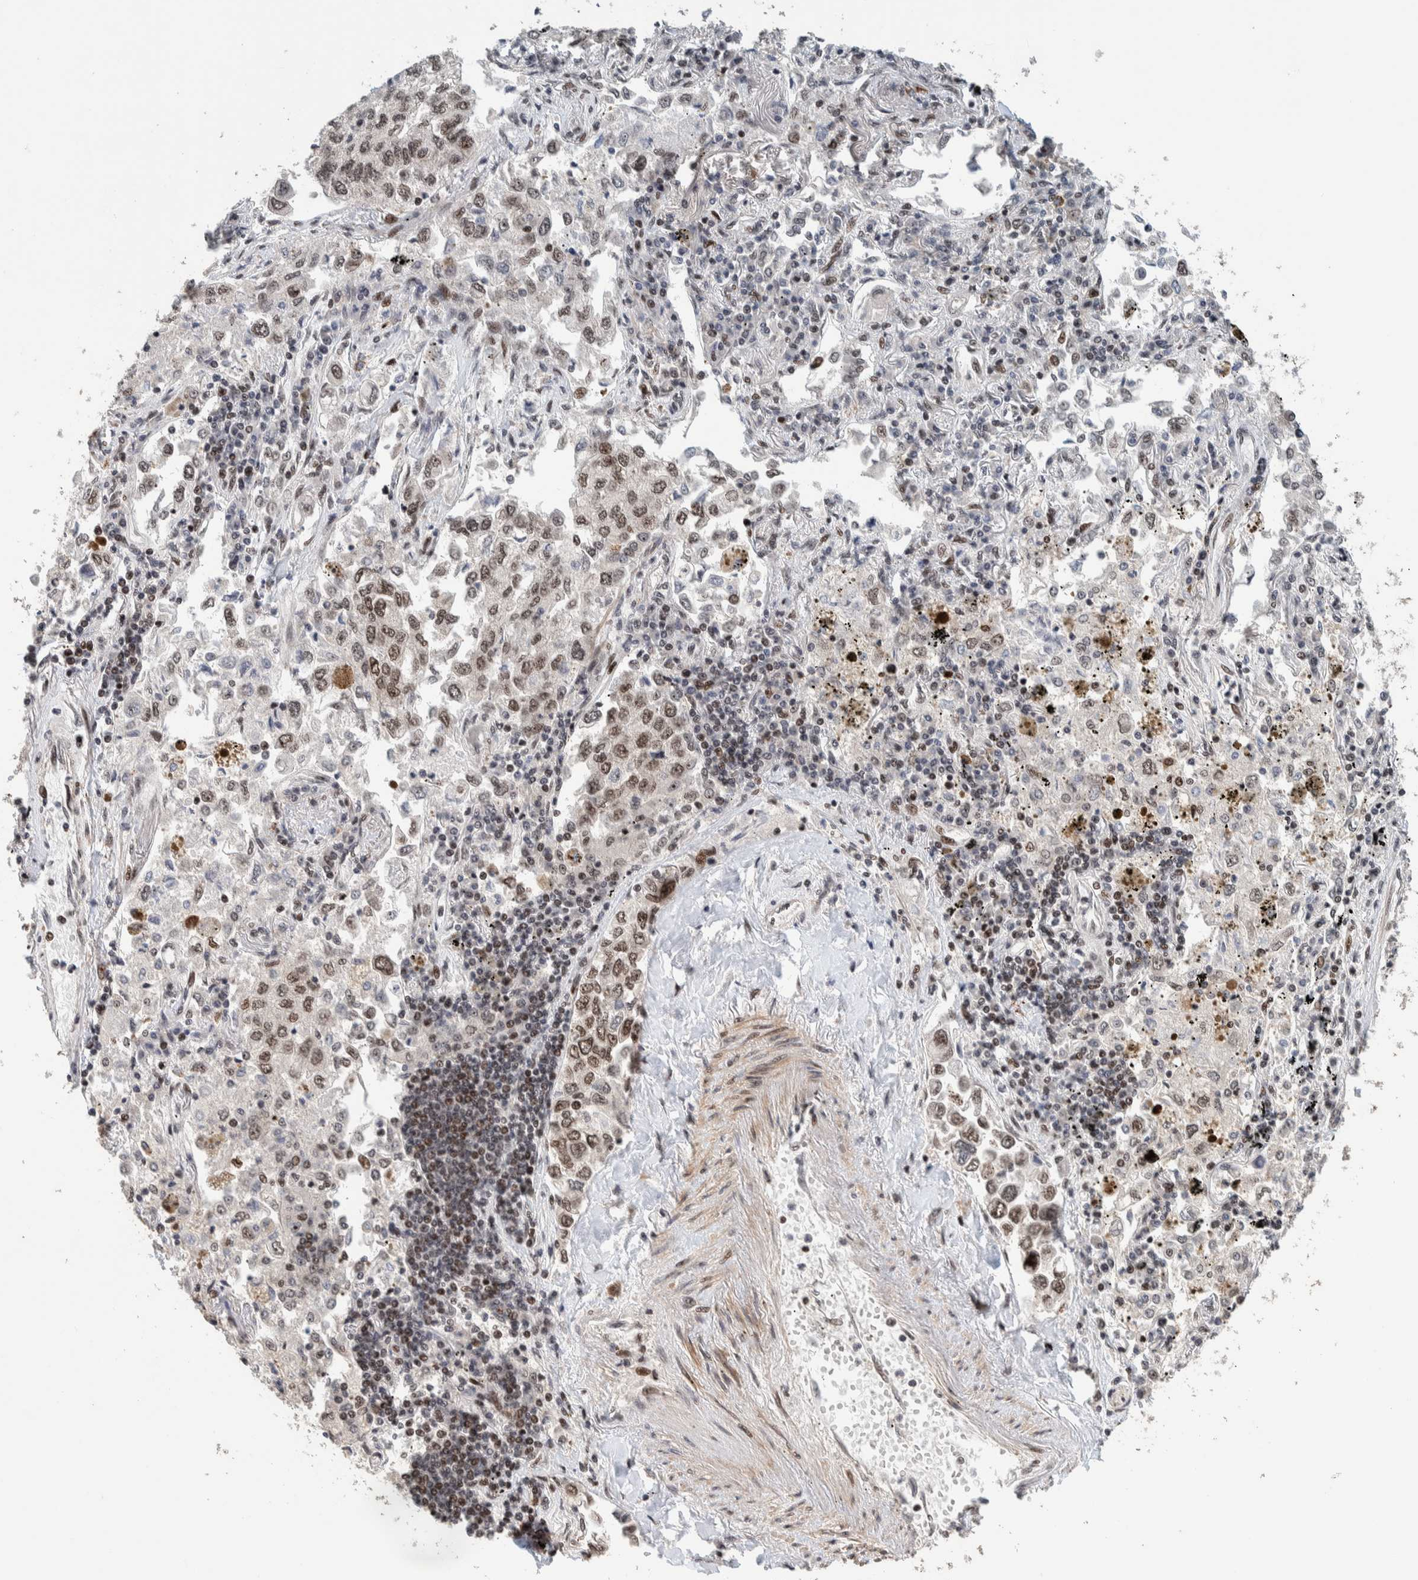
{"staining": {"intensity": "moderate", "quantity": ">75%", "location": "nuclear"}, "tissue": "lung cancer", "cell_type": "Tumor cells", "image_type": "cancer", "snomed": [{"axis": "morphology", "description": "Inflammation, NOS"}, {"axis": "morphology", "description": "Adenocarcinoma, NOS"}, {"axis": "topography", "description": "Lung"}], "caption": "This histopathology image displays lung cancer (adenocarcinoma) stained with immunohistochemistry (IHC) to label a protein in brown. The nuclear of tumor cells show moderate positivity for the protein. Nuclei are counter-stained blue.", "gene": "CHD4", "patient": {"sex": "male", "age": 63}}